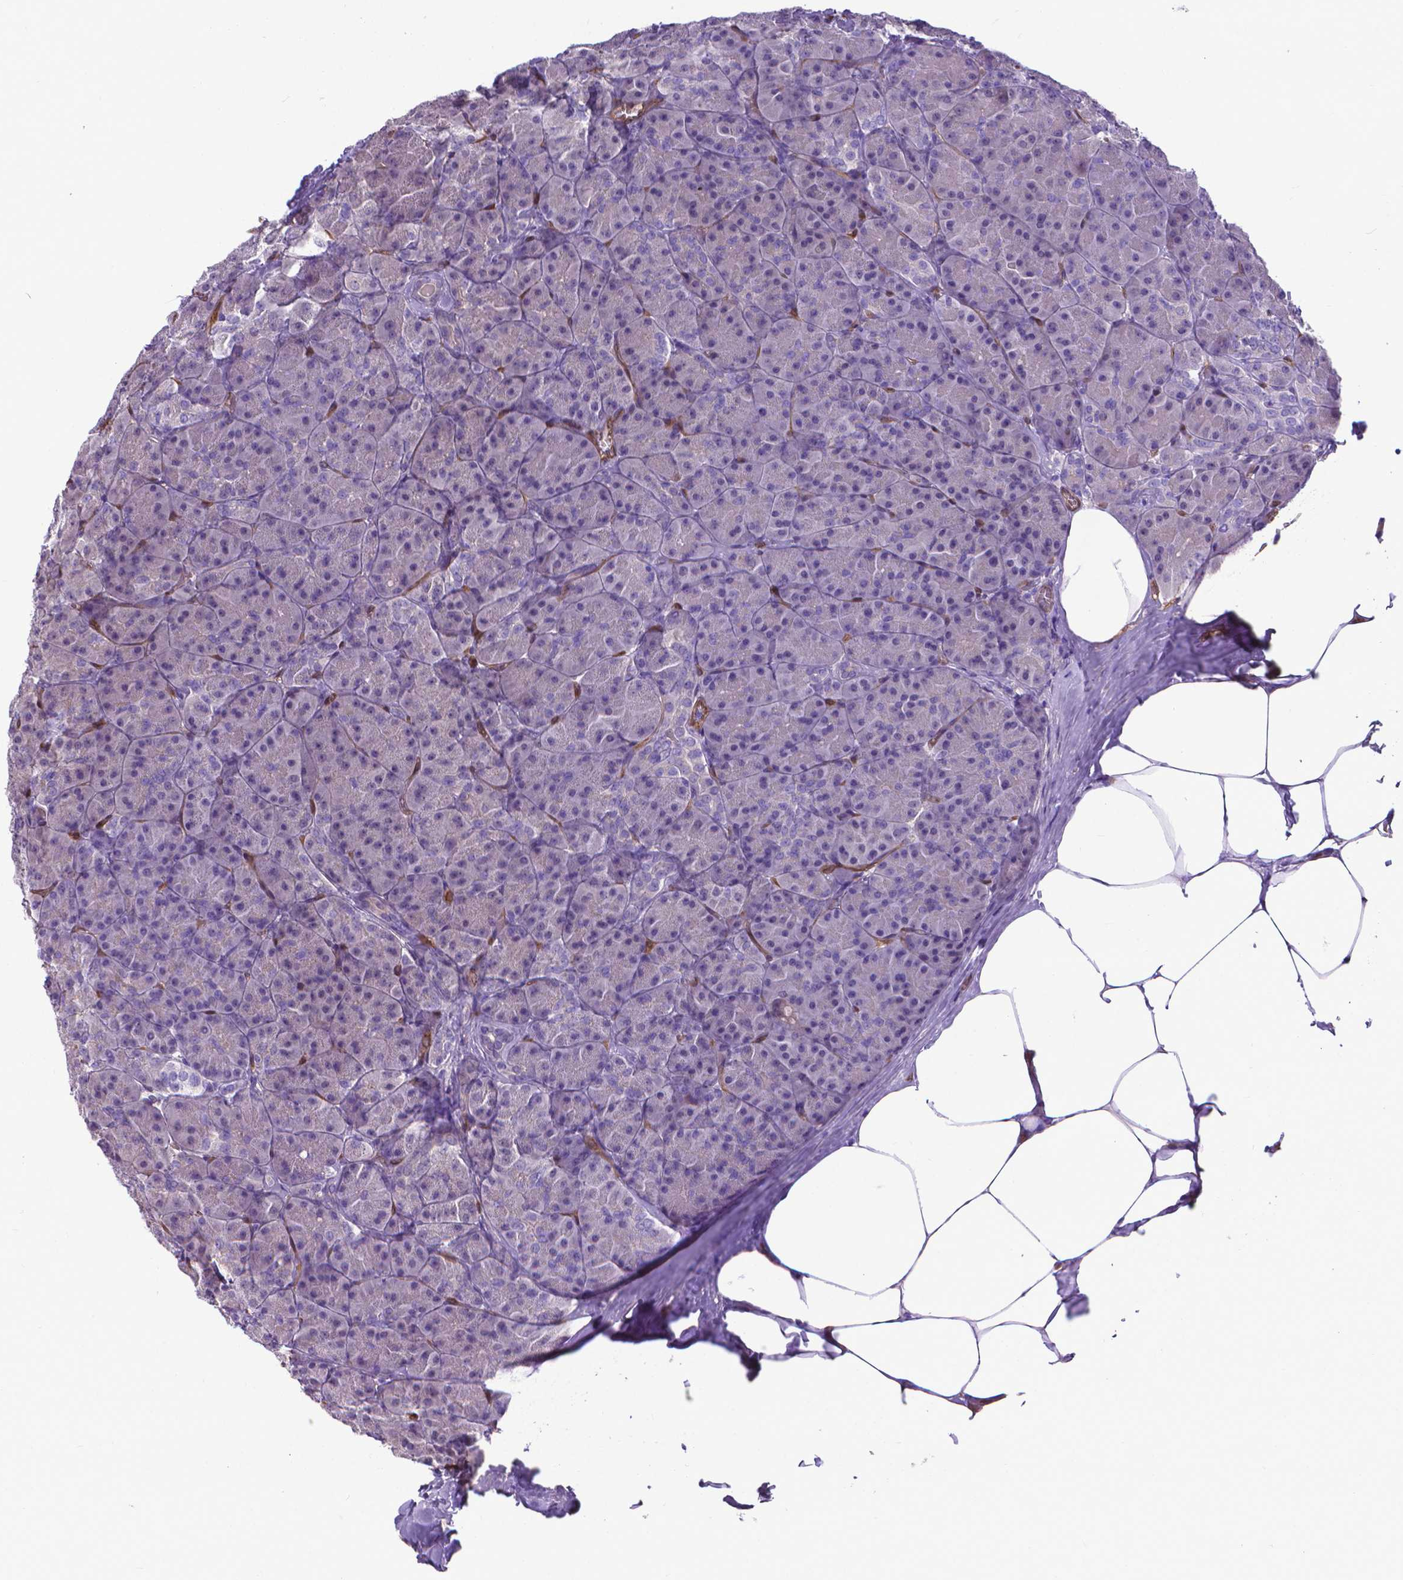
{"staining": {"intensity": "negative", "quantity": "none", "location": "none"}, "tissue": "pancreas", "cell_type": "Exocrine glandular cells", "image_type": "normal", "snomed": [{"axis": "morphology", "description": "Normal tissue, NOS"}, {"axis": "topography", "description": "Pancreas"}], "caption": "High power microscopy photomicrograph of an IHC photomicrograph of normal pancreas, revealing no significant positivity in exocrine glandular cells. The staining was performed using DAB to visualize the protein expression in brown, while the nuclei were stained in blue with hematoxylin (Magnification: 20x).", "gene": "CLIC4", "patient": {"sex": "male", "age": 57}}